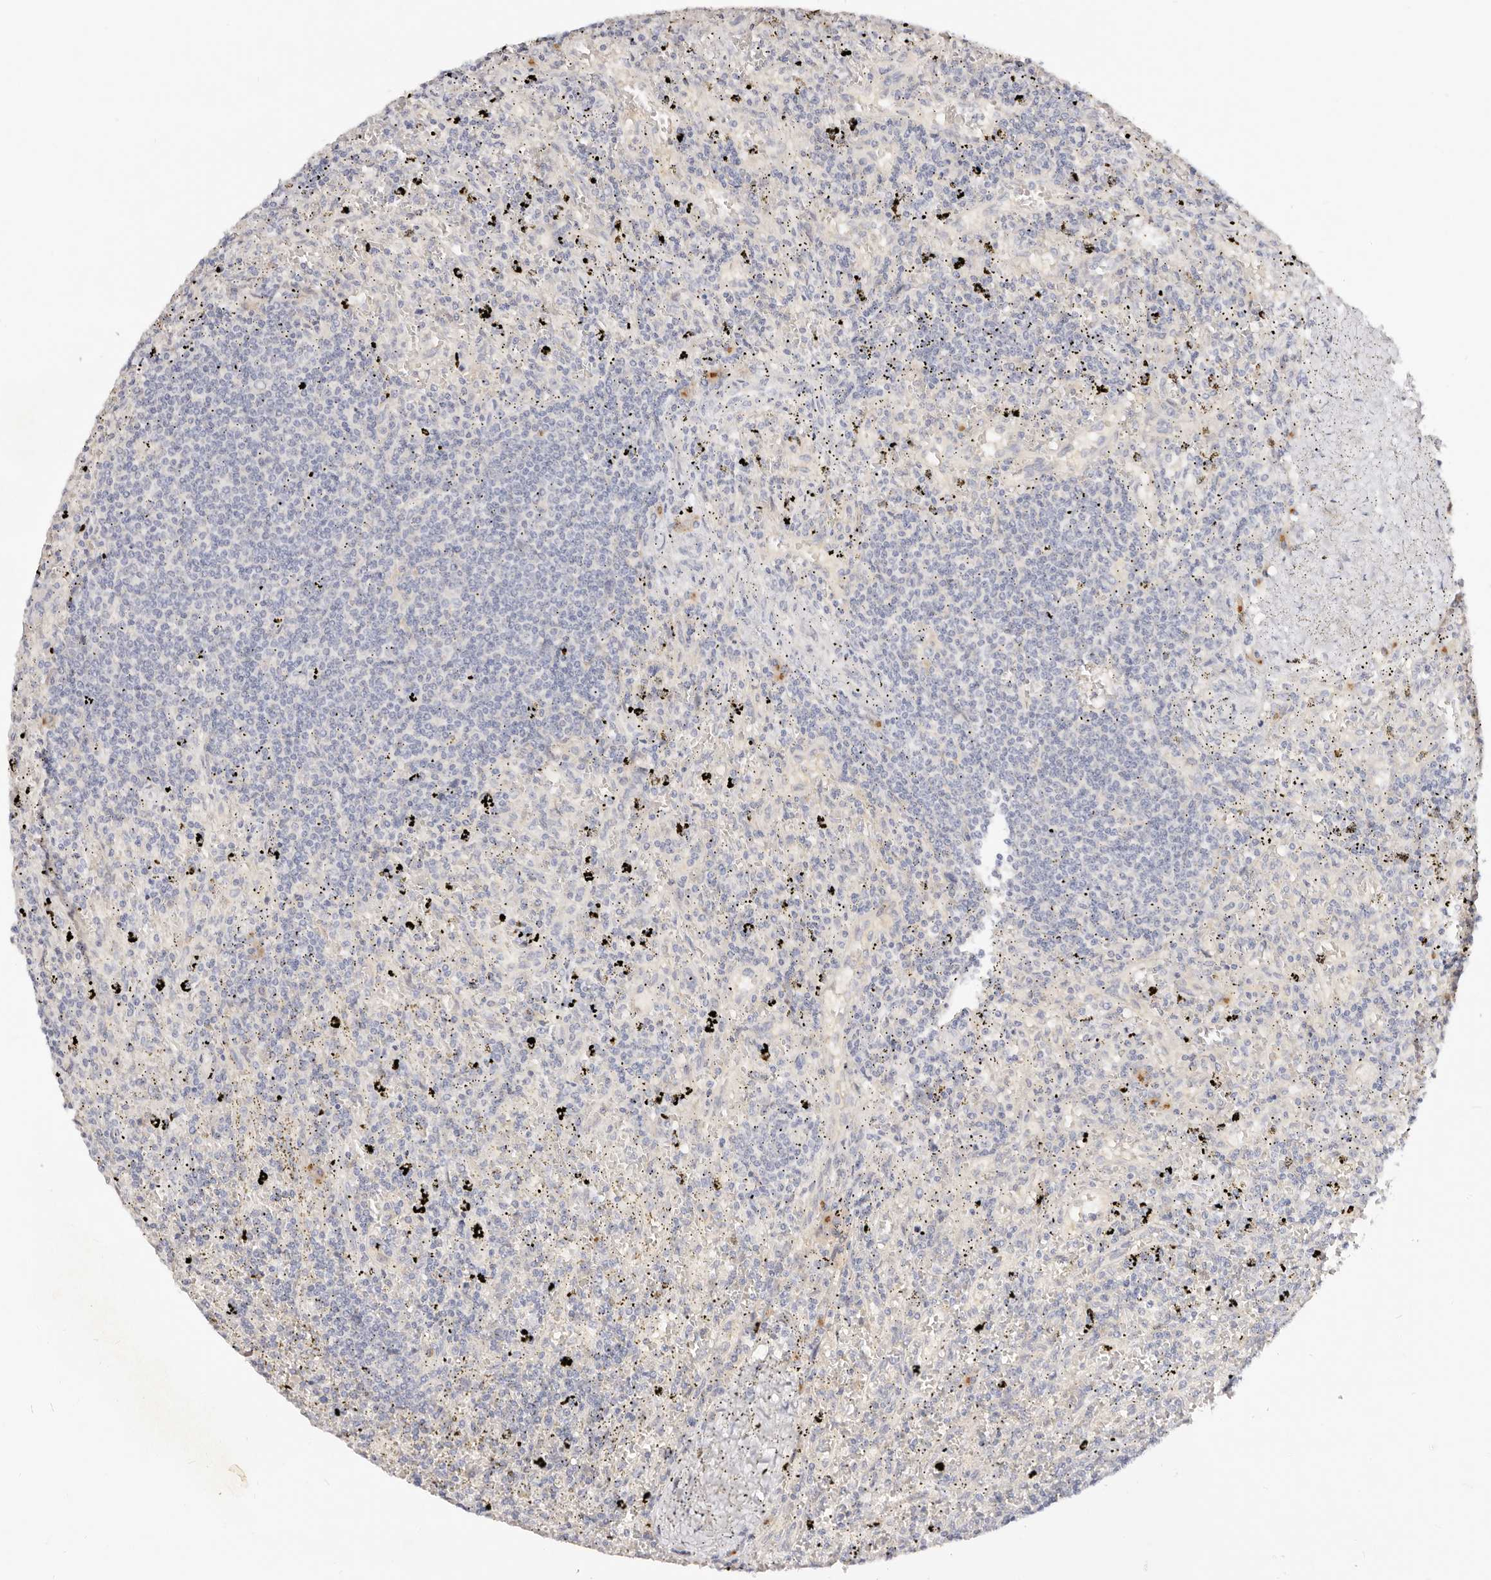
{"staining": {"intensity": "negative", "quantity": "none", "location": "none"}, "tissue": "lymphoma", "cell_type": "Tumor cells", "image_type": "cancer", "snomed": [{"axis": "morphology", "description": "Malignant lymphoma, non-Hodgkin's type, Low grade"}, {"axis": "topography", "description": "Spleen"}], "caption": "Tumor cells show no significant protein expression in lymphoma.", "gene": "DNASE1", "patient": {"sex": "male", "age": 76}}